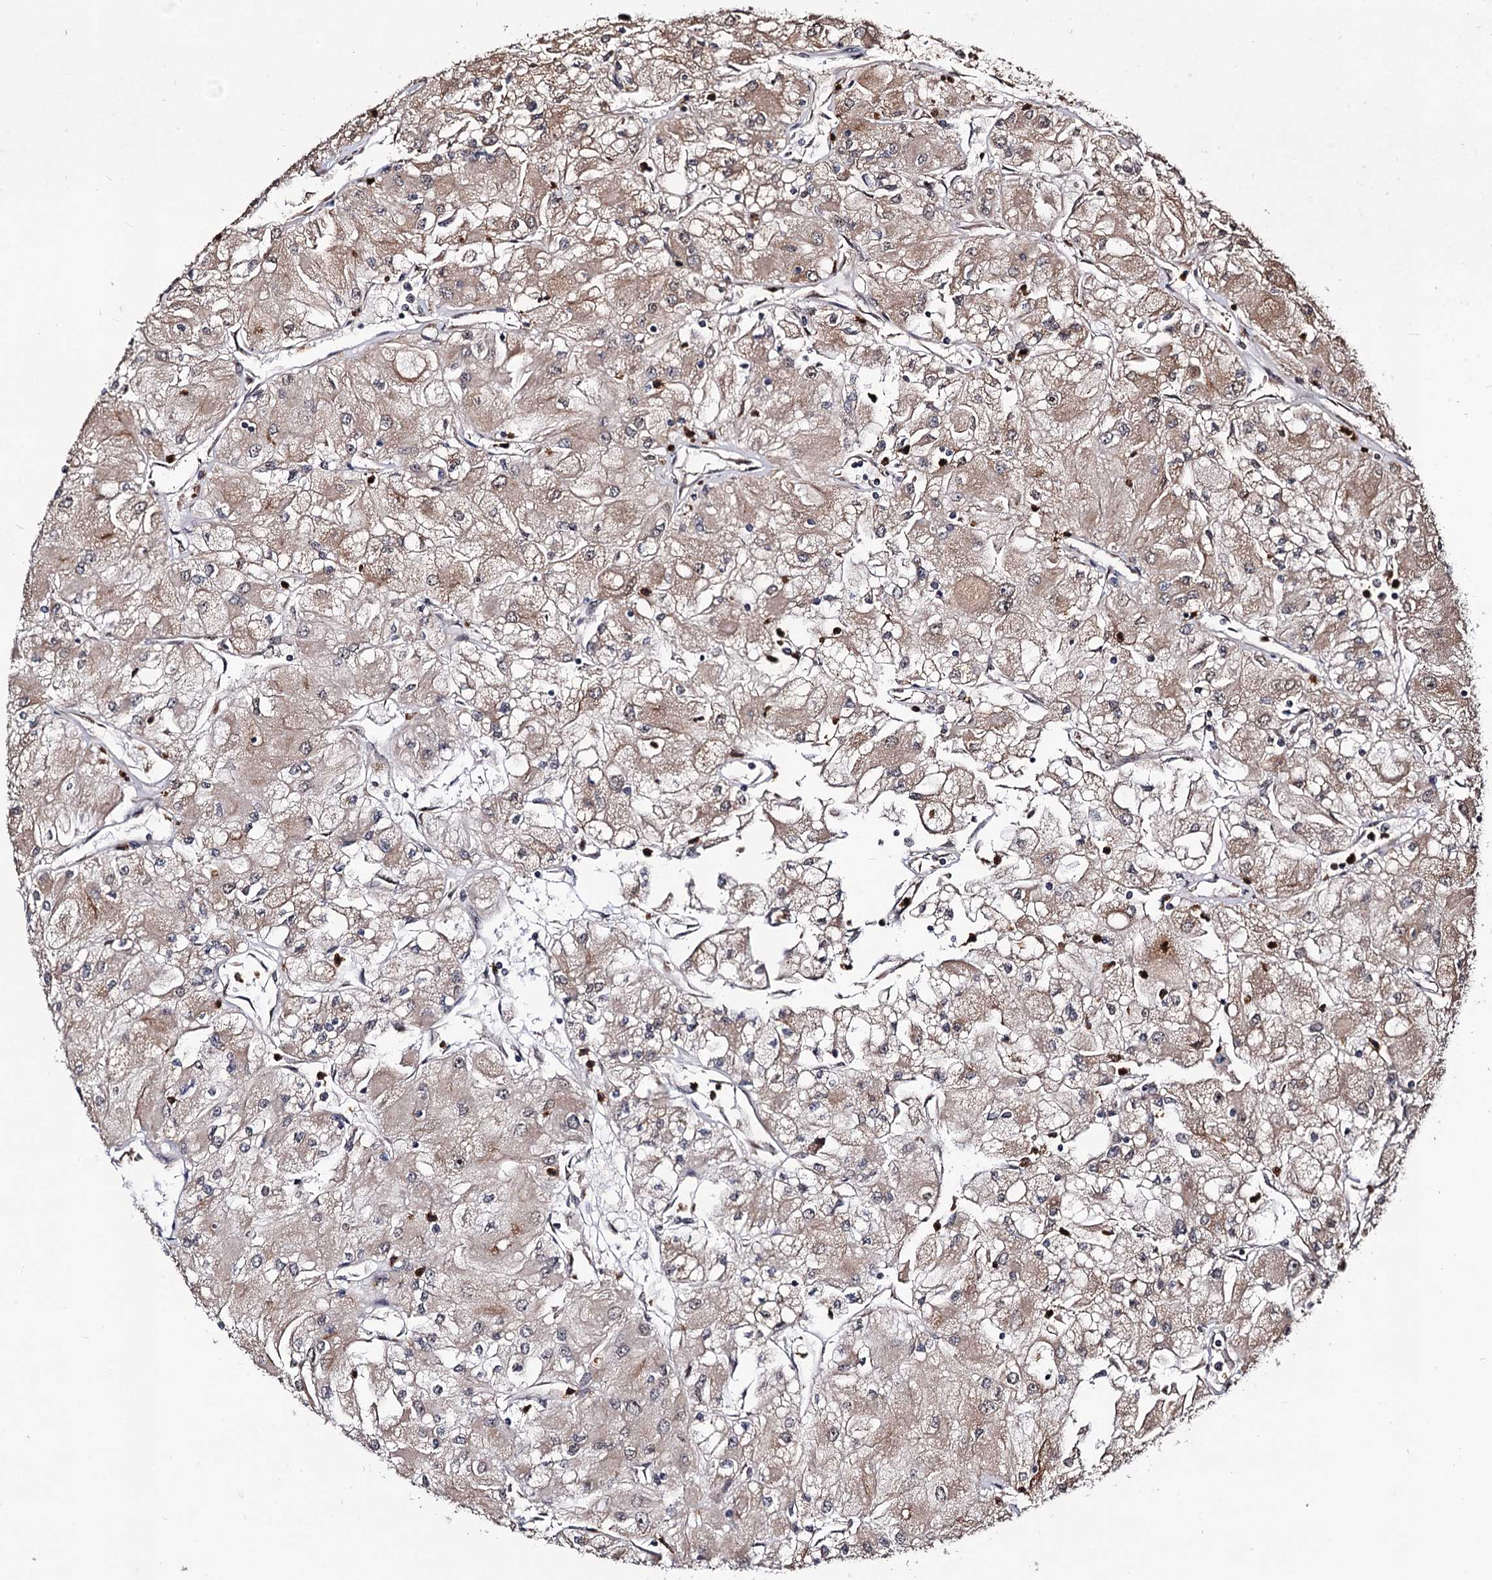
{"staining": {"intensity": "weak", "quantity": ">75%", "location": "cytoplasmic/membranous,nuclear"}, "tissue": "renal cancer", "cell_type": "Tumor cells", "image_type": "cancer", "snomed": [{"axis": "morphology", "description": "Adenocarcinoma, NOS"}, {"axis": "topography", "description": "Kidney"}], "caption": "High-power microscopy captured an immunohistochemistry image of adenocarcinoma (renal), revealing weak cytoplasmic/membranous and nuclear staining in approximately >75% of tumor cells. (Brightfield microscopy of DAB IHC at high magnification).", "gene": "SFSWAP", "patient": {"sex": "male", "age": 80}}